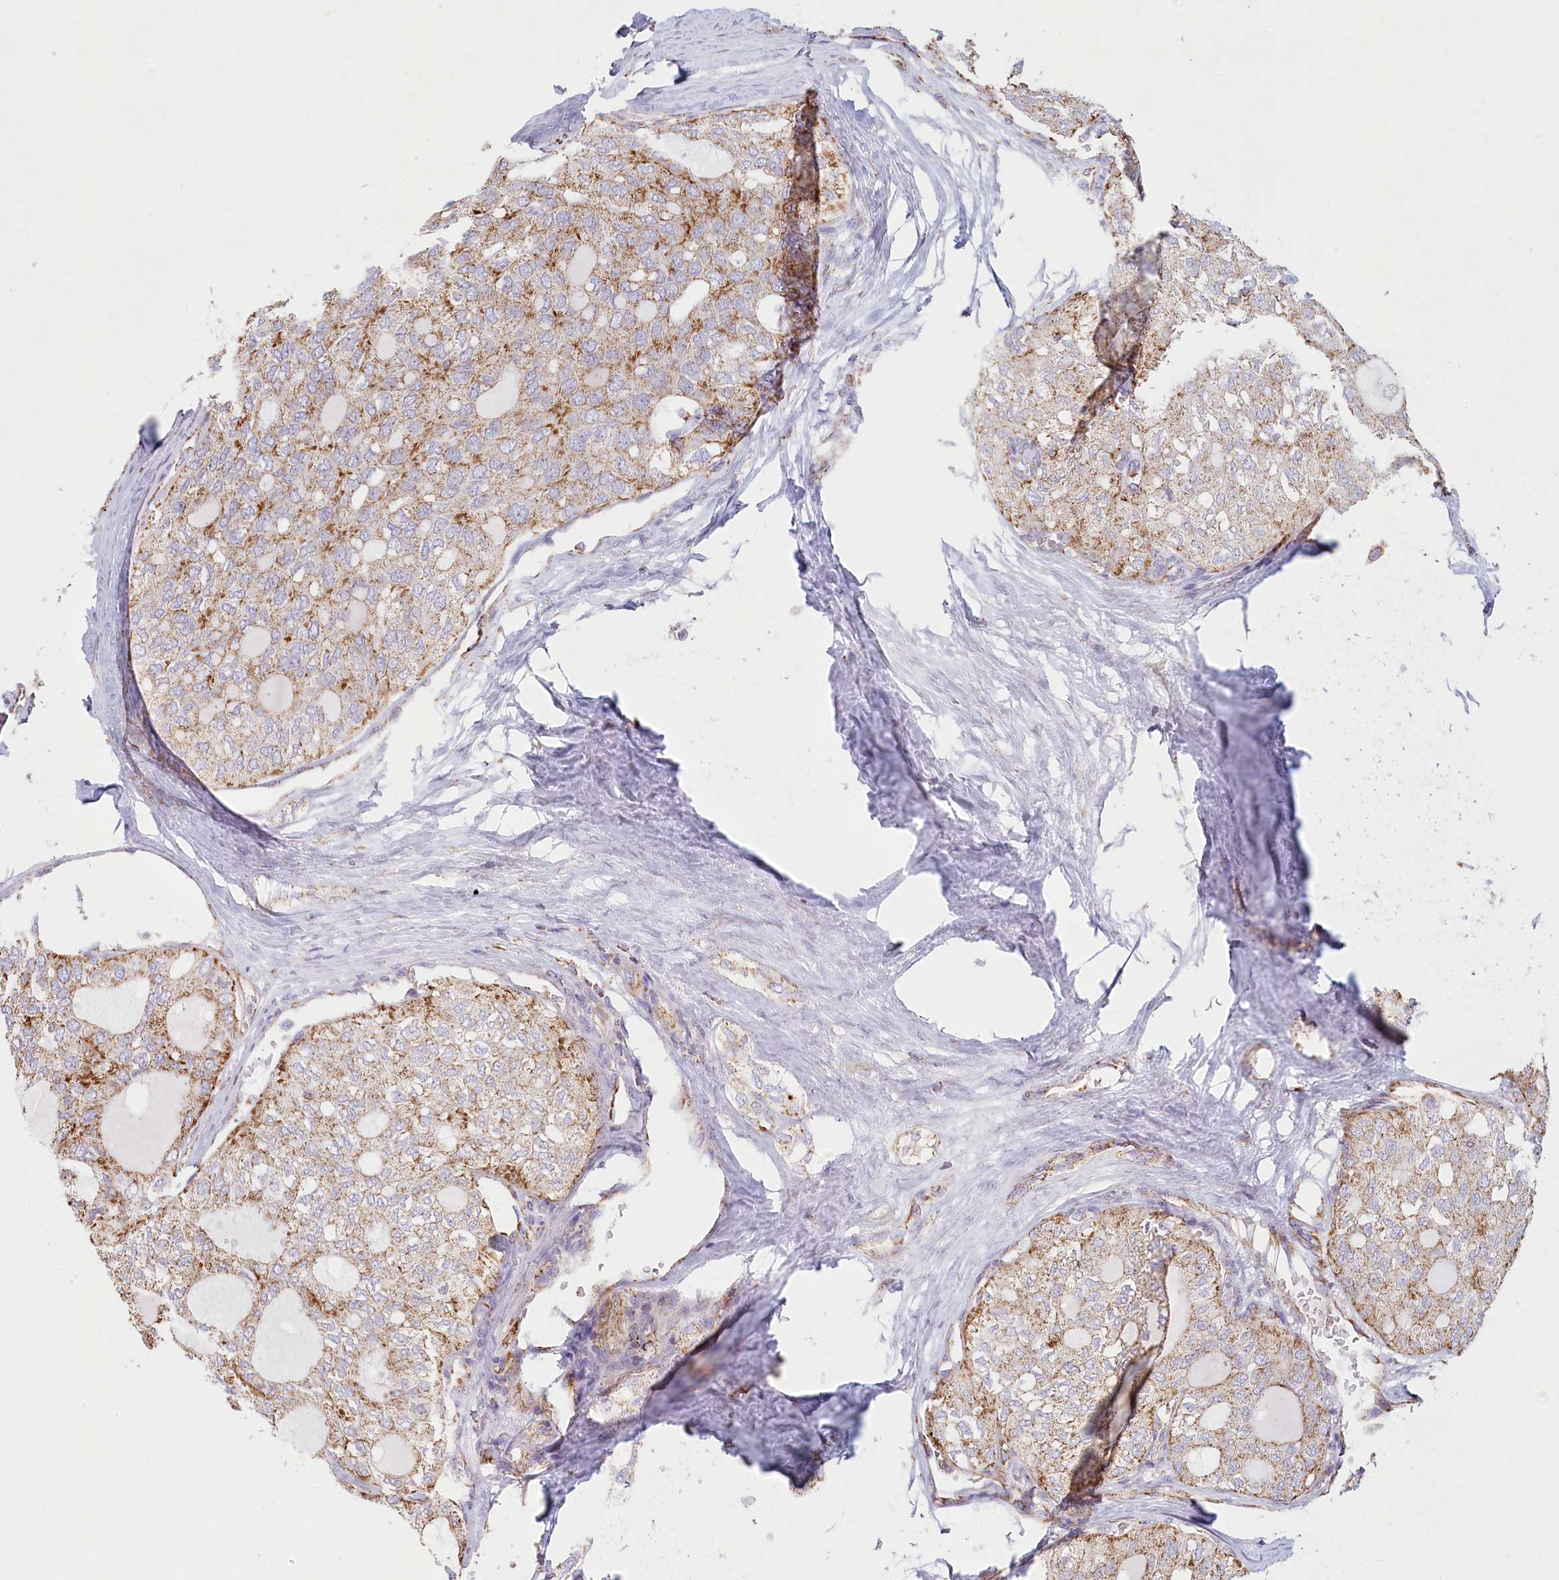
{"staining": {"intensity": "moderate", "quantity": ">75%", "location": "cytoplasmic/membranous"}, "tissue": "thyroid cancer", "cell_type": "Tumor cells", "image_type": "cancer", "snomed": [{"axis": "morphology", "description": "Follicular adenoma carcinoma, NOS"}, {"axis": "topography", "description": "Thyroid gland"}], "caption": "IHC micrograph of human thyroid cancer stained for a protein (brown), which displays medium levels of moderate cytoplasmic/membranous staining in approximately >75% of tumor cells.", "gene": "UMPS", "patient": {"sex": "male", "age": 75}}